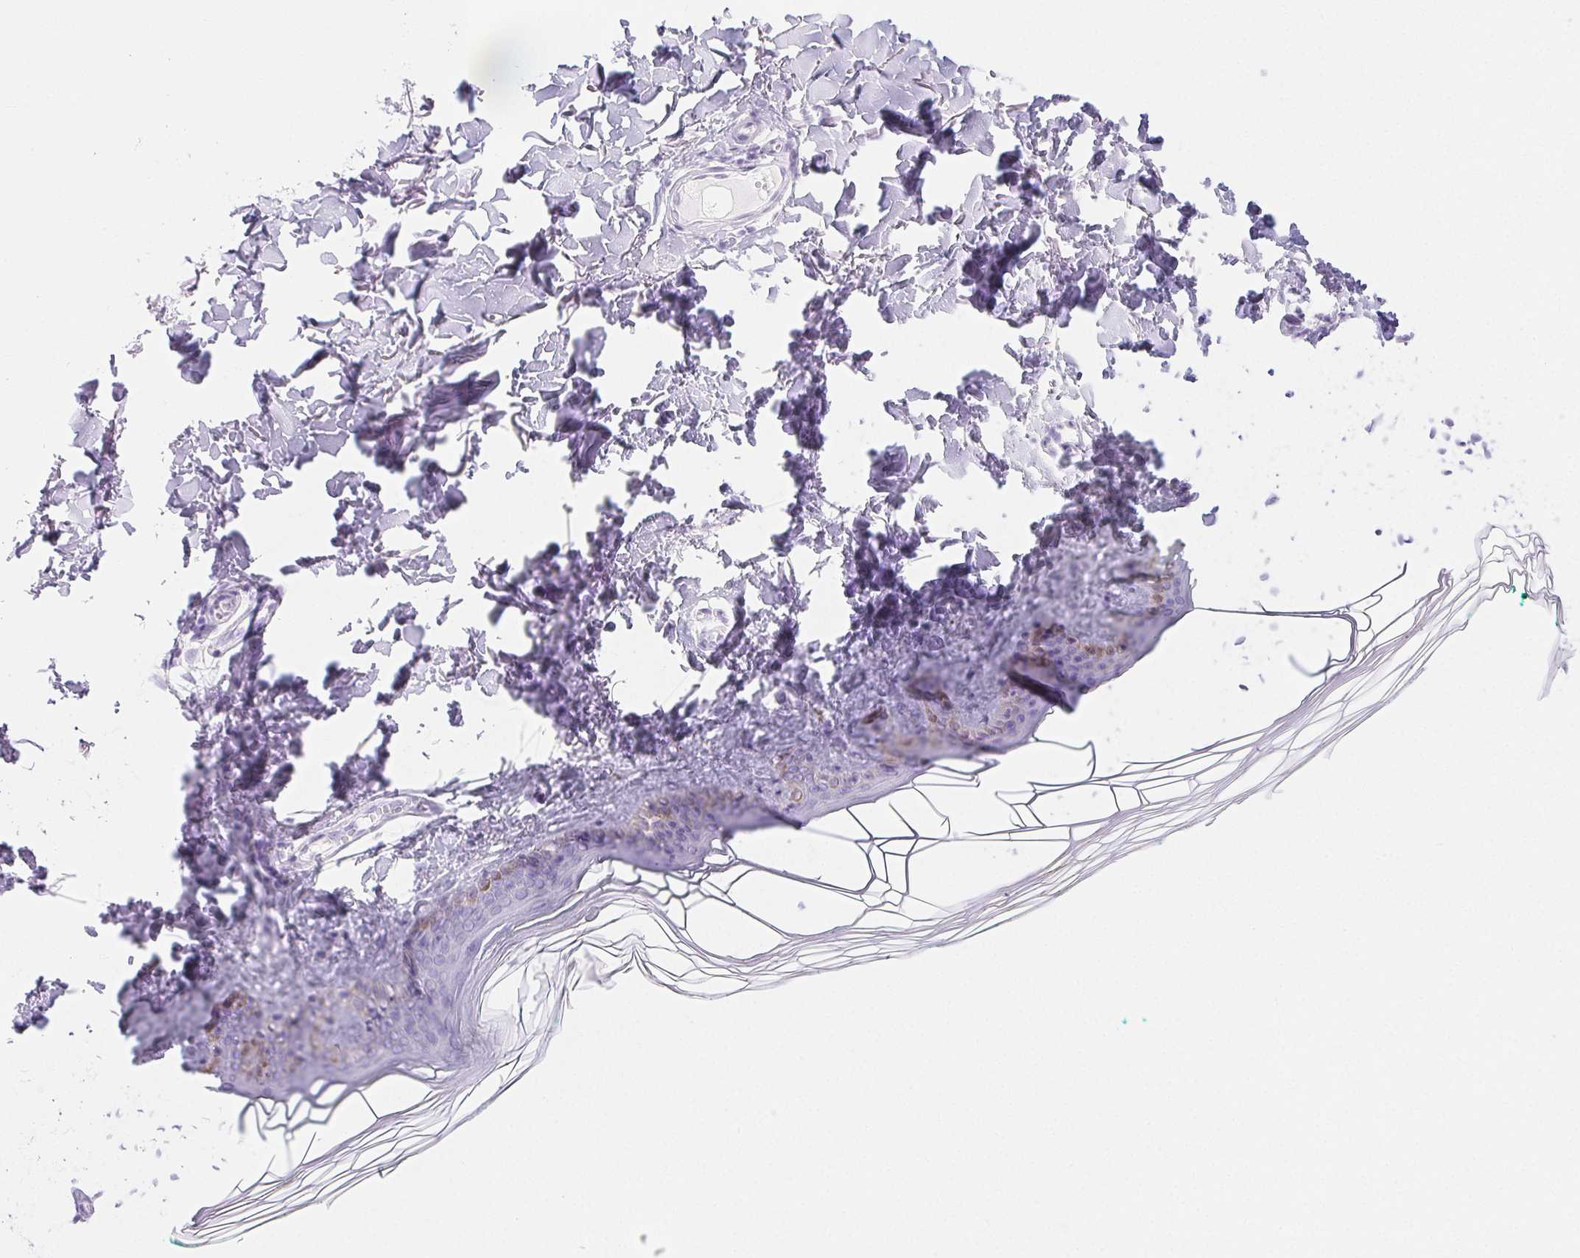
{"staining": {"intensity": "negative", "quantity": "none", "location": "none"}, "tissue": "skin", "cell_type": "Fibroblasts", "image_type": "normal", "snomed": [{"axis": "morphology", "description": "Normal tissue, NOS"}, {"axis": "topography", "description": "Skin"}, {"axis": "topography", "description": "Peripheral nerve tissue"}], "caption": "This photomicrograph is of normal skin stained with IHC to label a protein in brown with the nuclei are counter-stained blue. There is no positivity in fibroblasts.", "gene": "PI3", "patient": {"sex": "female", "age": 45}}